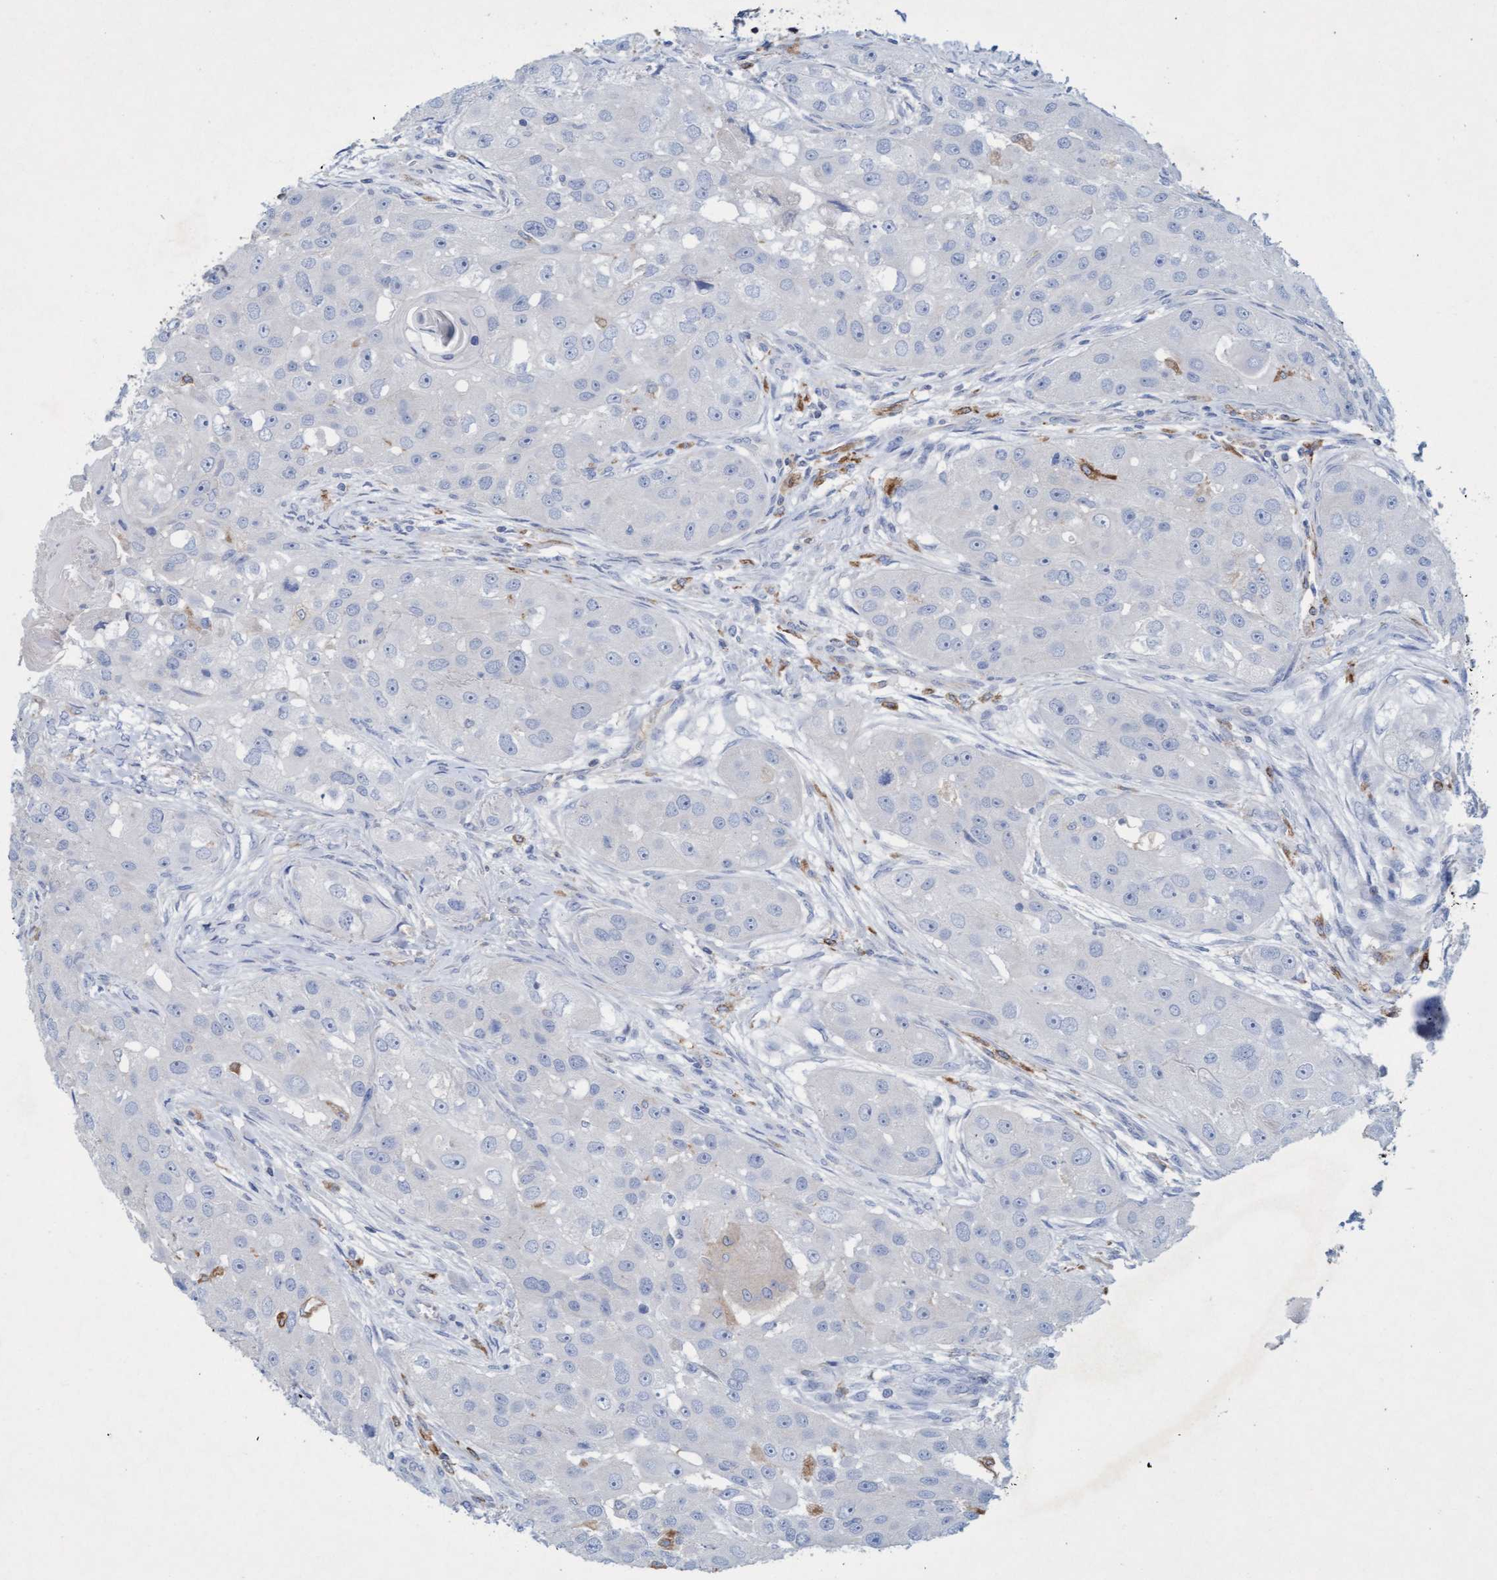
{"staining": {"intensity": "negative", "quantity": "none", "location": "none"}, "tissue": "head and neck cancer", "cell_type": "Tumor cells", "image_type": "cancer", "snomed": [{"axis": "morphology", "description": "Normal tissue, NOS"}, {"axis": "morphology", "description": "Squamous cell carcinoma, NOS"}, {"axis": "topography", "description": "Skeletal muscle"}, {"axis": "topography", "description": "Head-Neck"}], "caption": "This micrograph is of head and neck cancer (squamous cell carcinoma) stained with IHC to label a protein in brown with the nuclei are counter-stained blue. There is no positivity in tumor cells.", "gene": "SIGIRR", "patient": {"sex": "male", "age": 51}}